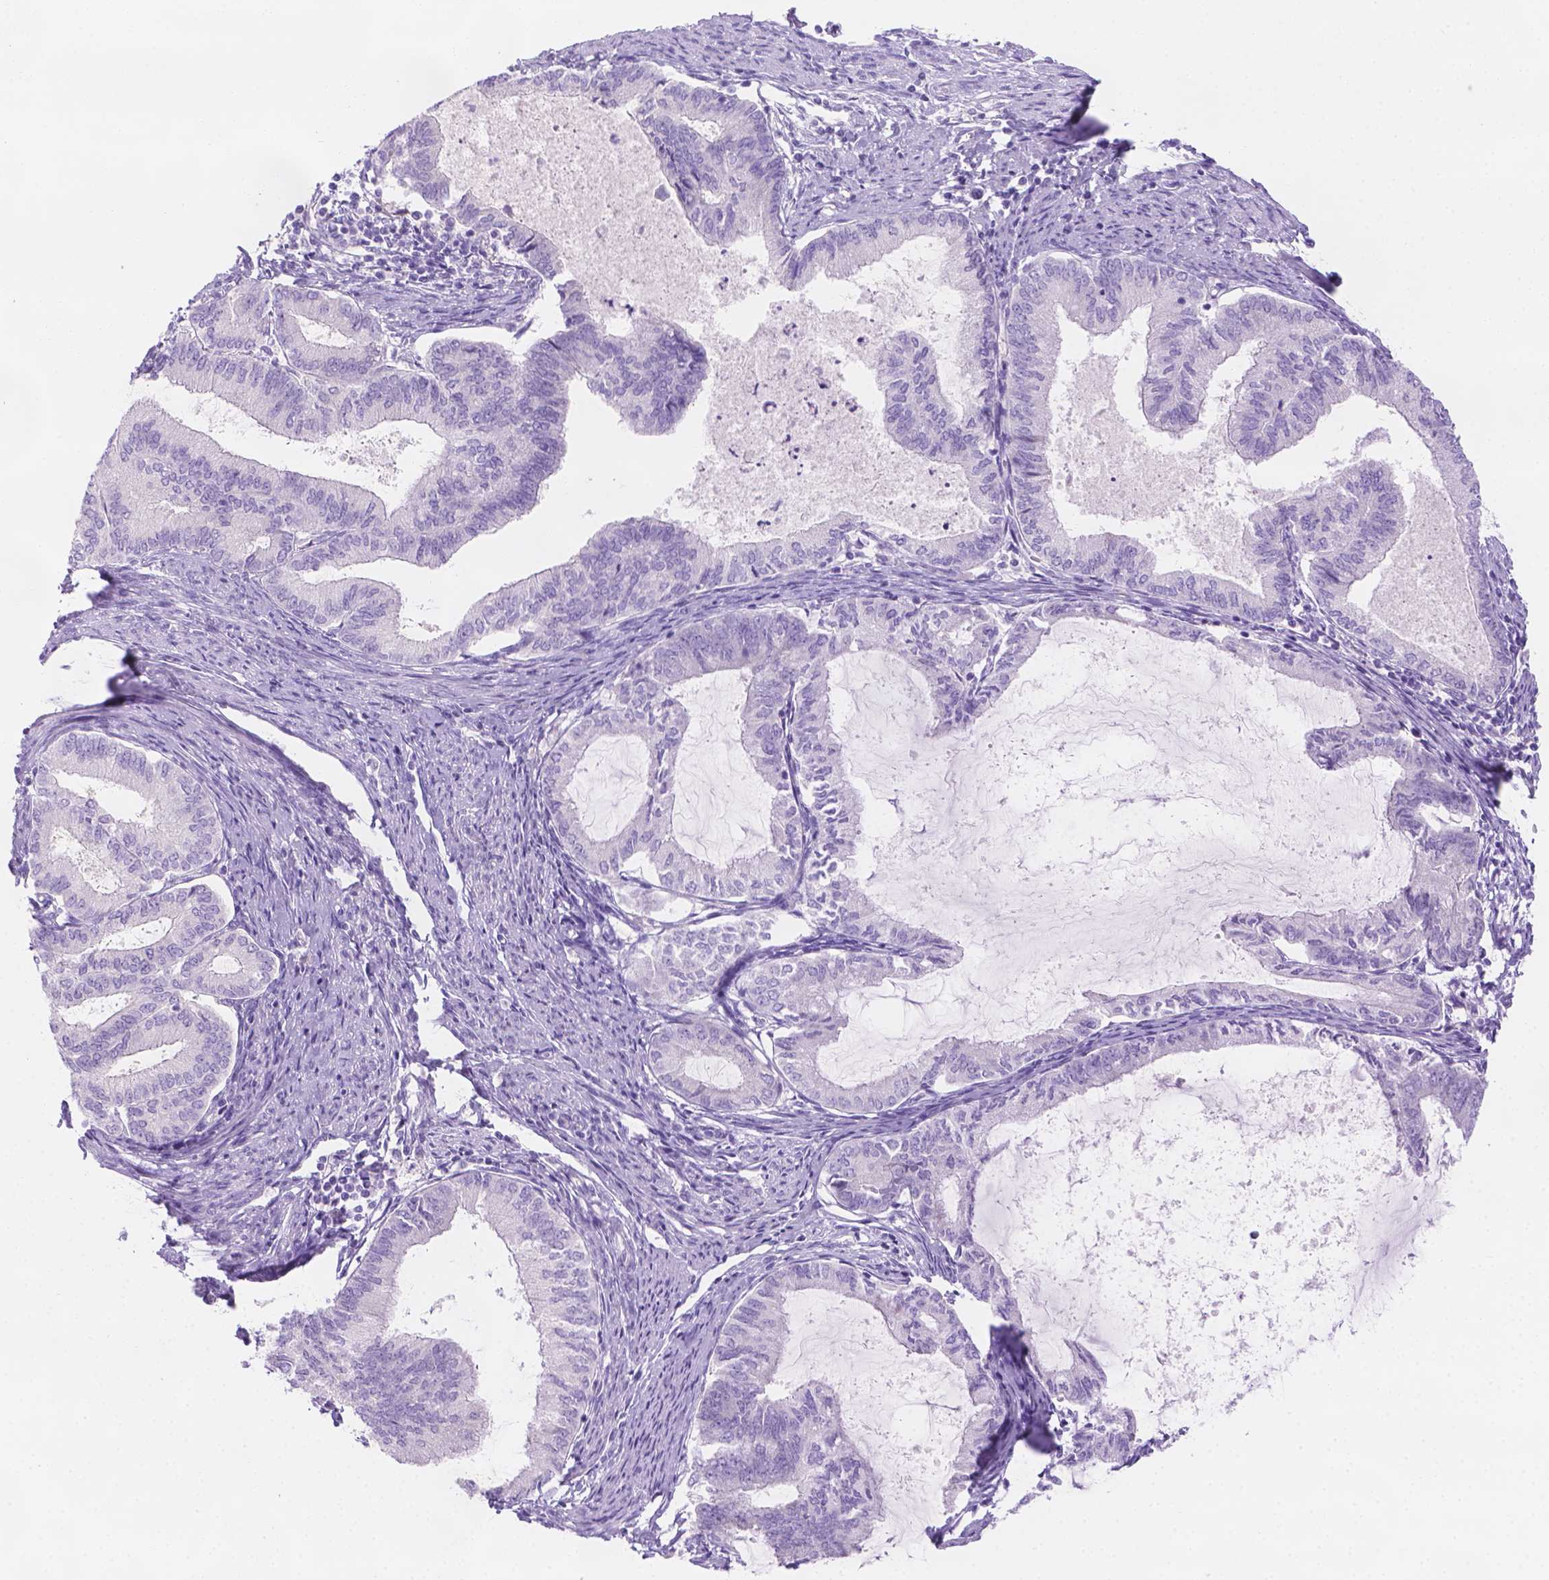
{"staining": {"intensity": "negative", "quantity": "none", "location": "none"}, "tissue": "endometrial cancer", "cell_type": "Tumor cells", "image_type": "cancer", "snomed": [{"axis": "morphology", "description": "Adenocarcinoma, NOS"}, {"axis": "topography", "description": "Endometrium"}], "caption": "Micrograph shows no significant protein staining in tumor cells of endometrial adenocarcinoma. (Immunohistochemistry (ihc), brightfield microscopy, high magnification).", "gene": "MLN", "patient": {"sex": "female", "age": 86}}